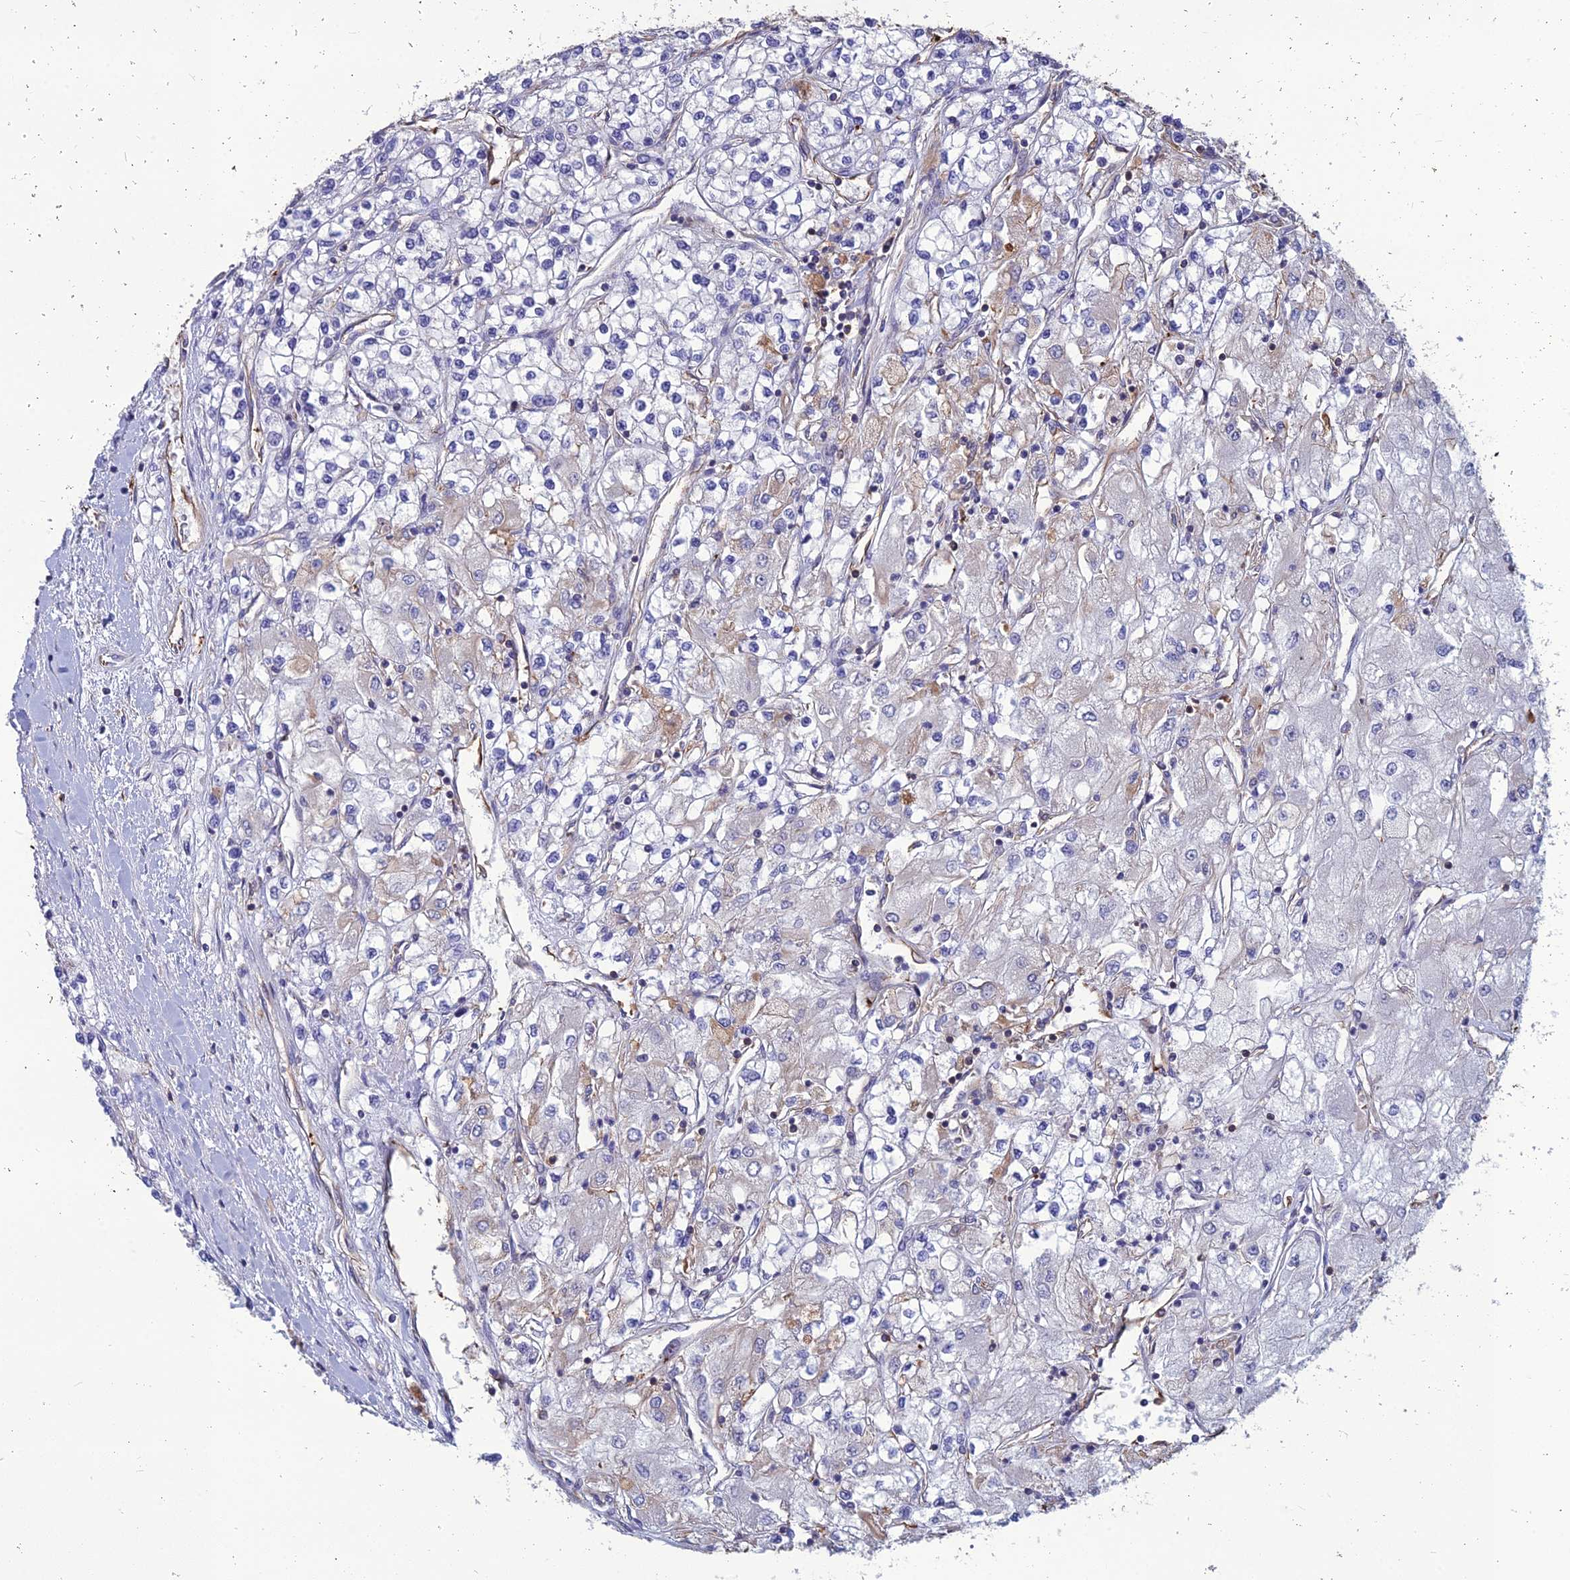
{"staining": {"intensity": "weak", "quantity": "<25%", "location": "cytoplasmic/membranous"}, "tissue": "renal cancer", "cell_type": "Tumor cells", "image_type": "cancer", "snomed": [{"axis": "morphology", "description": "Adenocarcinoma, NOS"}, {"axis": "topography", "description": "Kidney"}], "caption": "DAB (3,3'-diaminobenzidine) immunohistochemical staining of human renal adenocarcinoma shows no significant positivity in tumor cells. The staining was performed using DAB (3,3'-diaminobenzidine) to visualize the protein expression in brown, while the nuclei were stained in blue with hematoxylin (Magnification: 20x).", "gene": "PSMD11", "patient": {"sex": "male", "age": 80}}